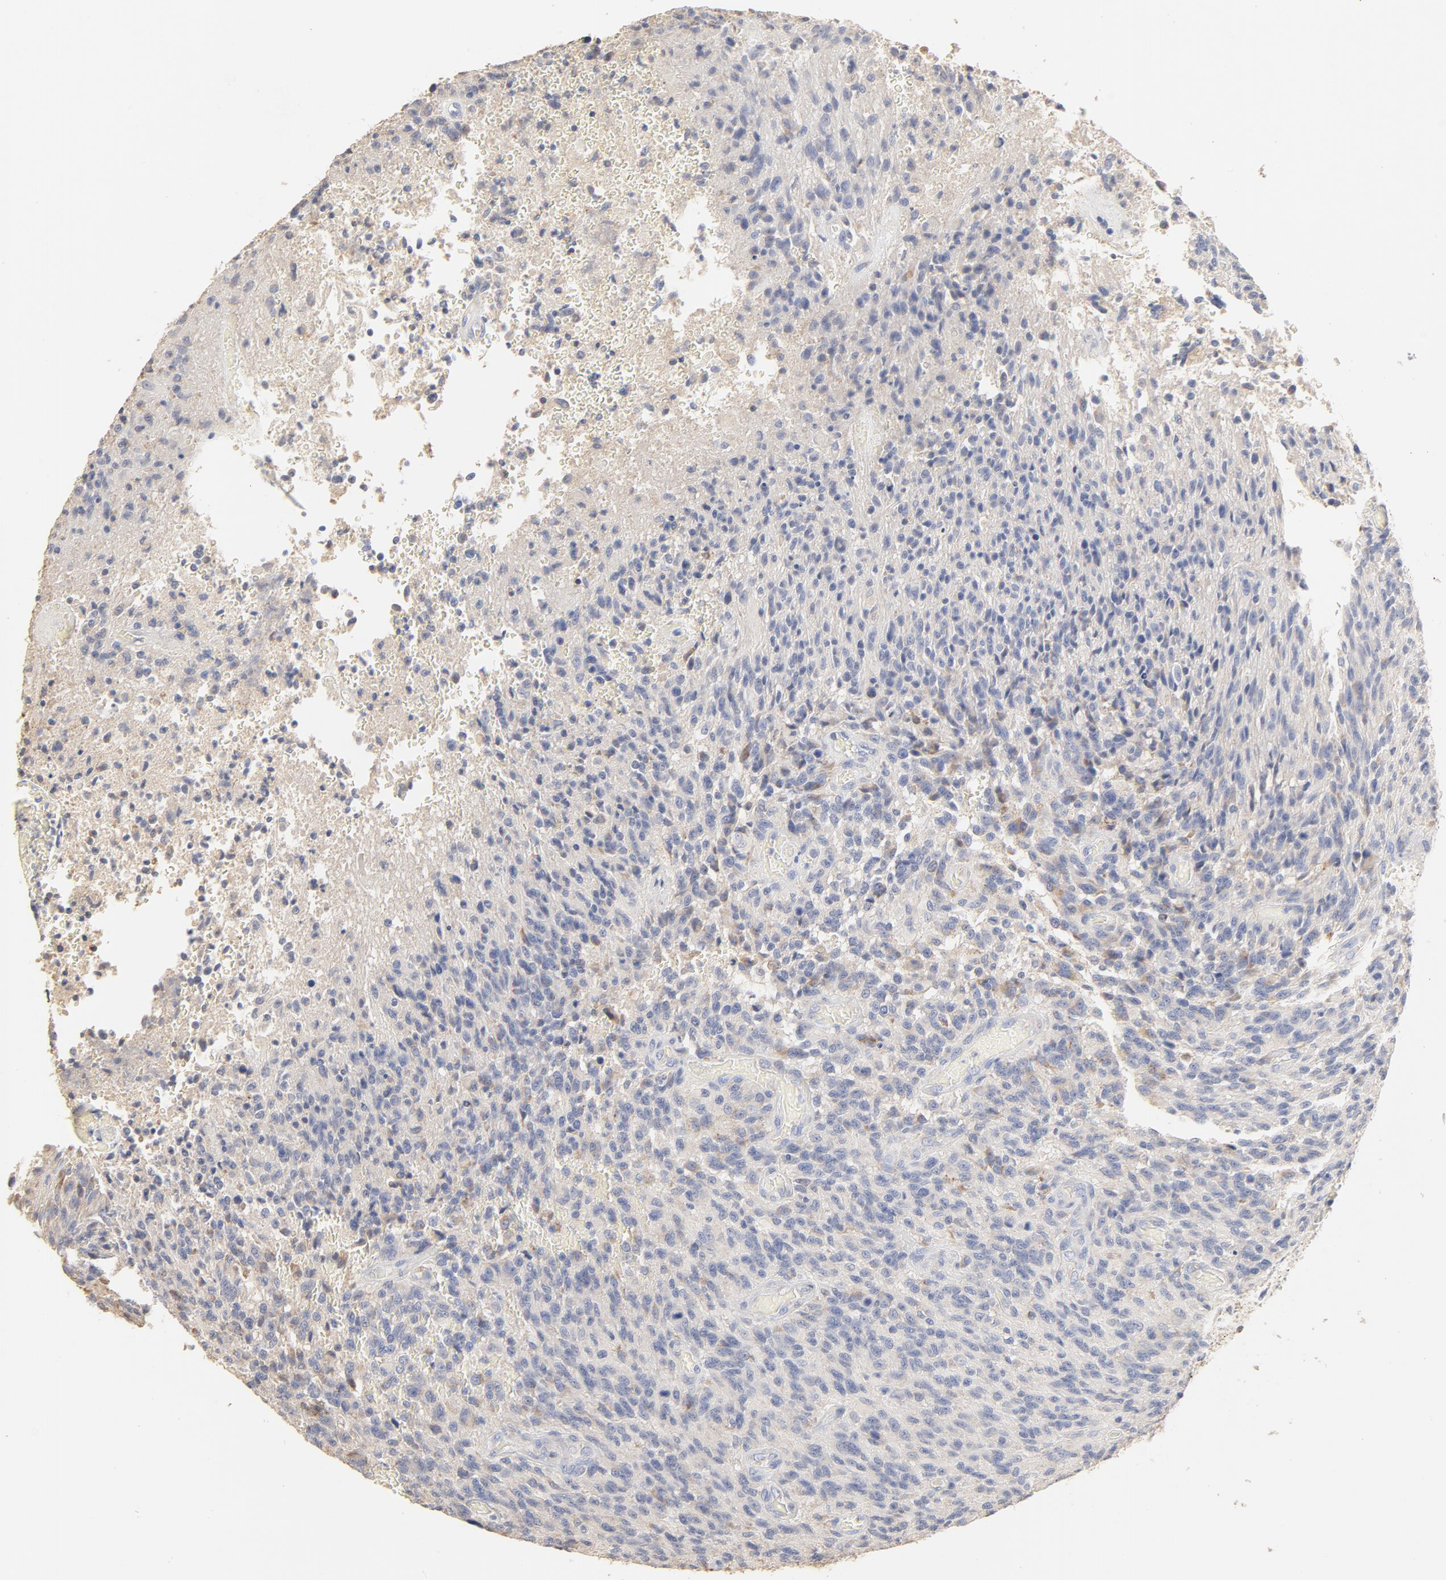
{"staining": {"intensity": "negative", "quantity": "none", "location": "none"}, "tissue": "glioma", "cell_type": "Tumor cells", "image_type": "cancer", "snomed": [{"axis": "morphology", "description": "Normal tissue, NOS"}, {"axis": "morphology", "description": "Glioma, malignant, High grade"}, {"axis": "topography", "description": "Cerebral cortex"}], "caption": "High magnification brightfield microscopy of malignant glioma (high-grade) stained with DAB (3,3'-diaminobenzidine) (brown) and counterstained with hematoxylin (blue): tumor cells show no significant staining.", "gene": "FCGBP", "patient": {"sex": "male", "age": 56}}